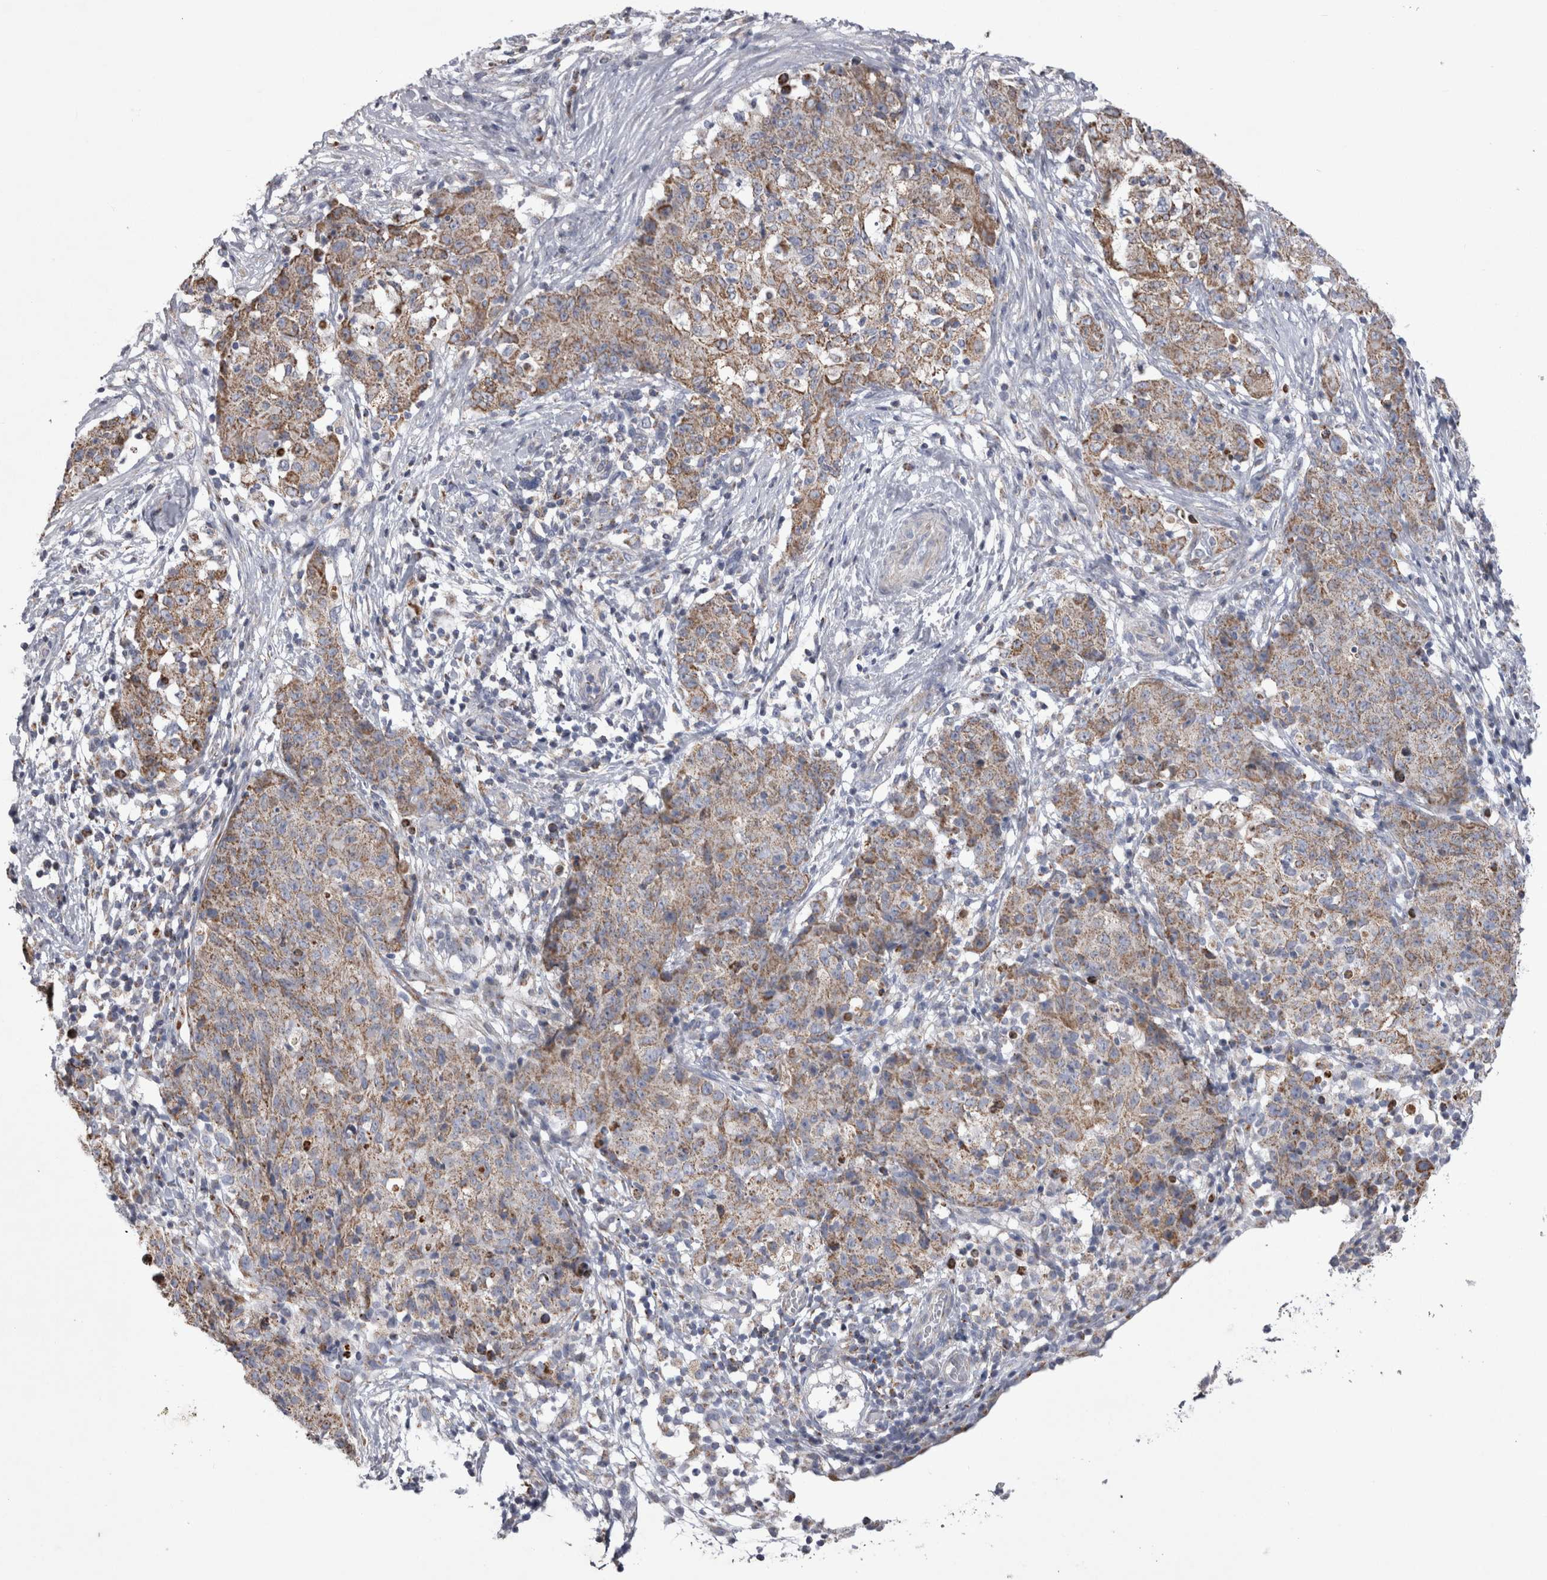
{"staining": {"intensity": "moderate", "quantity": ">75%", "location": "cytoplasmic/membranous"}, "tissue": "ovarian cancer", "cell_type": "Tumor cells", "image_type": "cancer", "snomed": [{"axis": "morphology", "description": "Carcinoma, endometroid"}, {"axis": "topography", "description": "Ovary"}], "caption": "Brown immunohistochemical staining in human ovarian endometroid carcinoma demonstrates moderate cytoplasmic/membranous expression in approximately >75% of tumor cells.", "gene": "HDHD3", "patient": {"sex": "female", "age": 42}}